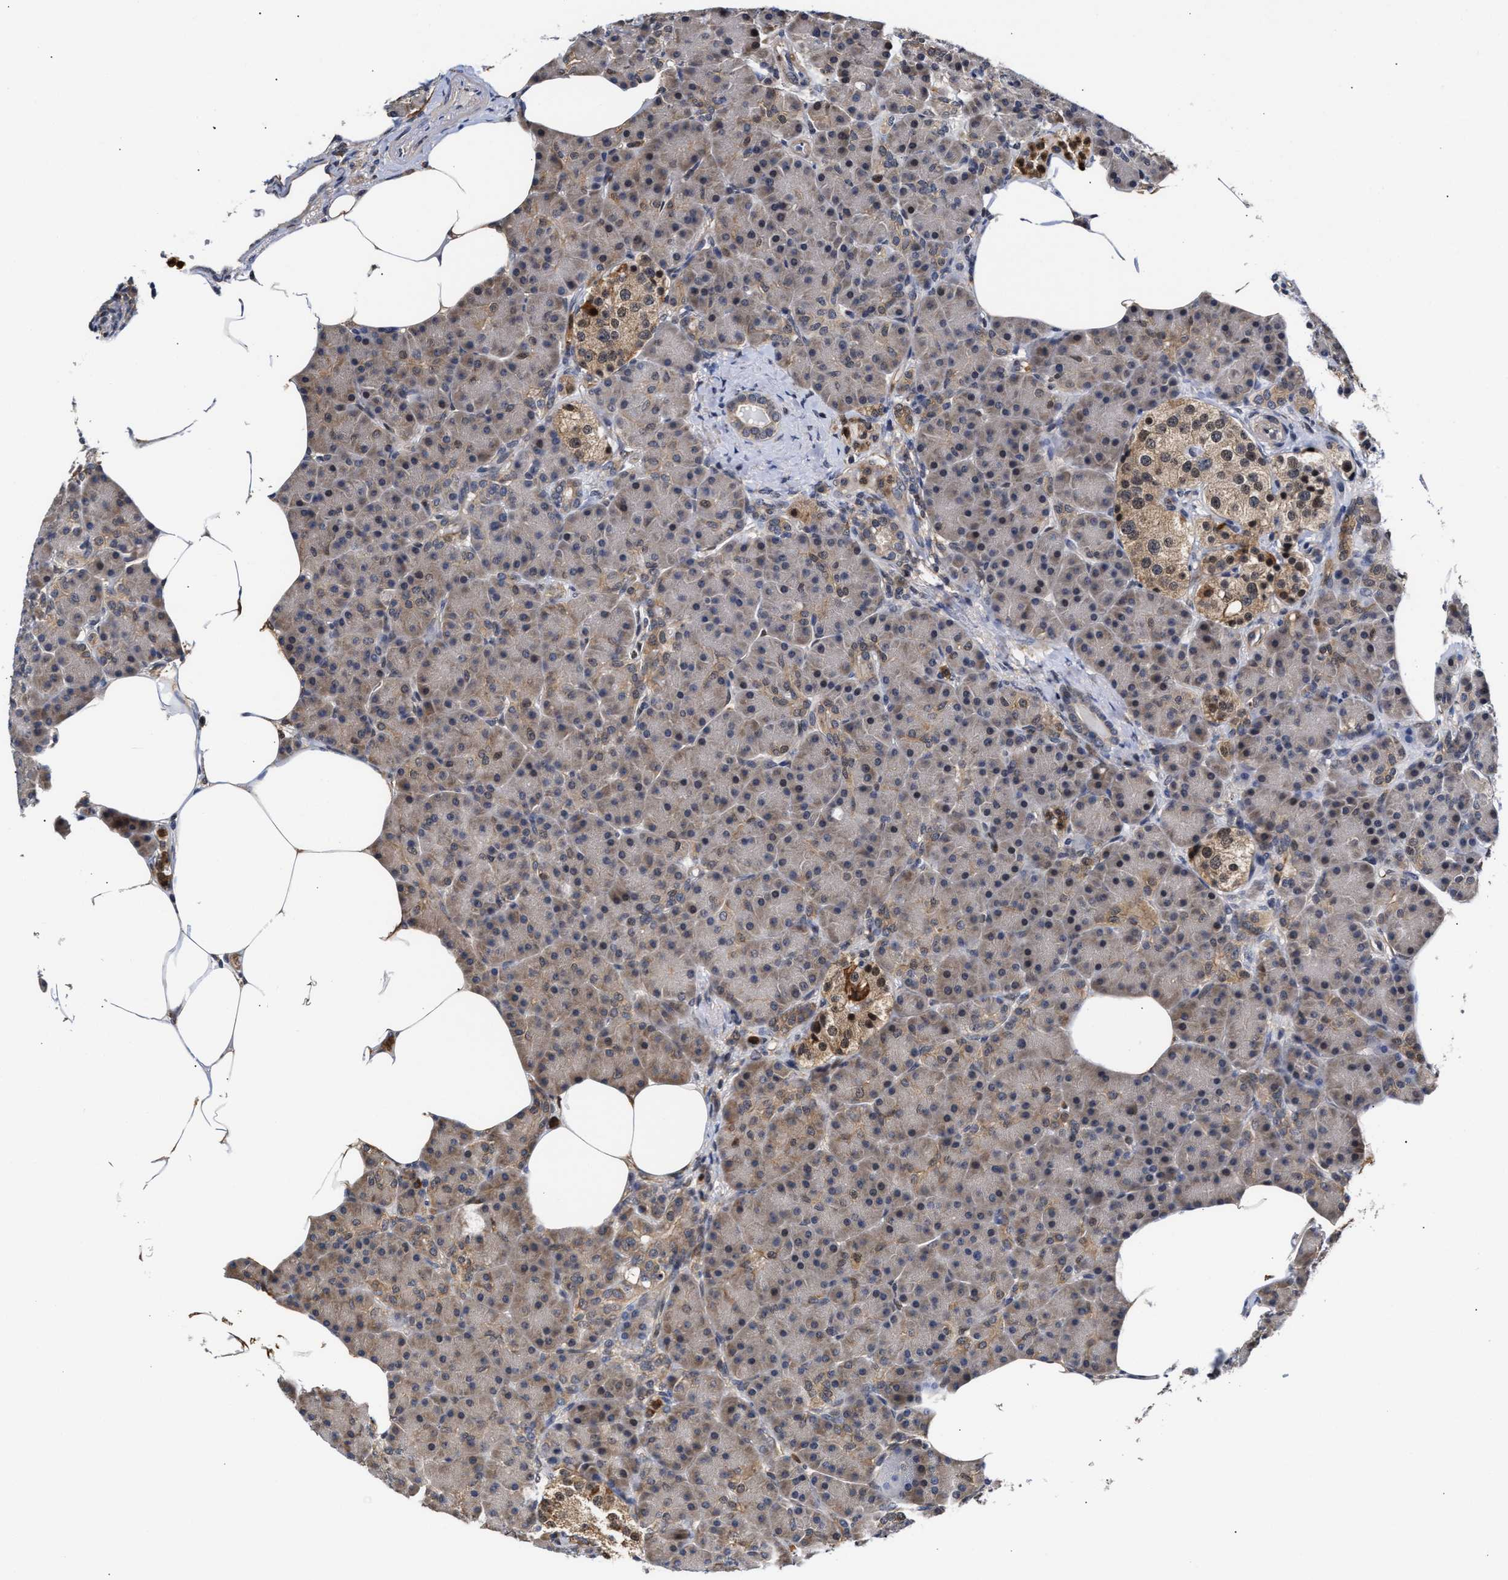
{"staining": {"intensity": "moderate", "quantity": "<25%", "location": "cytoplasmic/membranous"}, "tissue": "pancreas", "cell_type": "Exocrine glandular cells", "image_type": "normal", "snomed": [{"axis": "morphology", "description": "Normal tissue, NOS"}, {"axis": "topography", "description": "Pancreas"}], "caption": "Pancreas stained with DAB immunohistochemistry (IHC) displays low levels of moderate cytoplasmic/membranous positivity in approximately <25% of exocrine glandular cells. Nuclei are stained in blue.", "gene": "KLHDC1", "patient": {"sex": "female", "age": 70}}